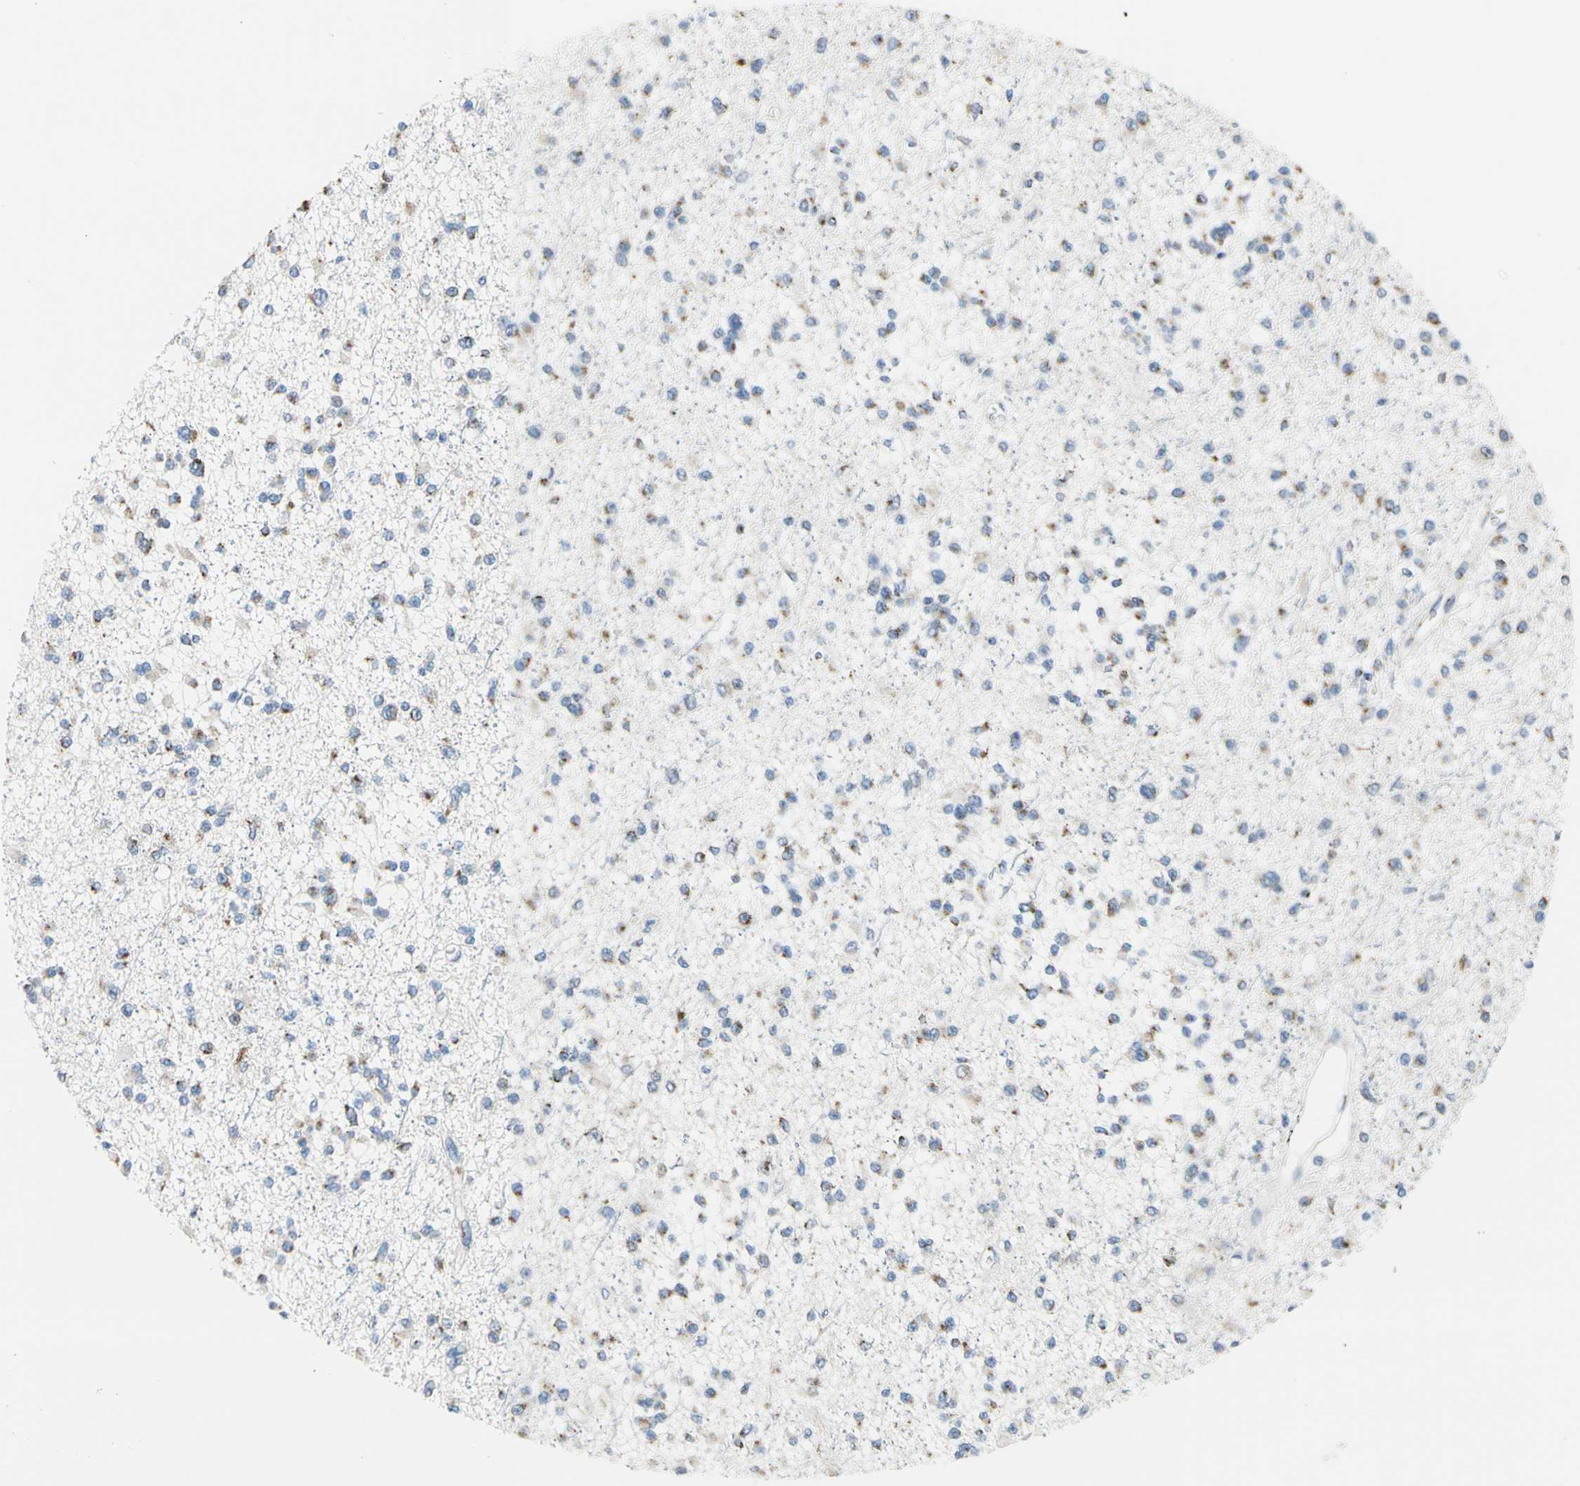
{"staining": {"intensity": "moderate", "quantity": "25%-75%", "location": "cytoplasmic/membranous"}, "tissue": "glioma", "cell_type": "Tumor cells", "image_type": "cancer", "snomed": [{"axis": "morphology", "description": "Glioma, malignant, Low grade"}, {"axis": "topography", "description": "Brain"}], "caption": "About 25%-75% of tumor cells in human glioma demonstrate moderate cytoplasmic/membranous protein expression as visualized by brown immunohistochemical staining.", "gene": "GPR3", "patient": {"sex": "female", "age": 22}}